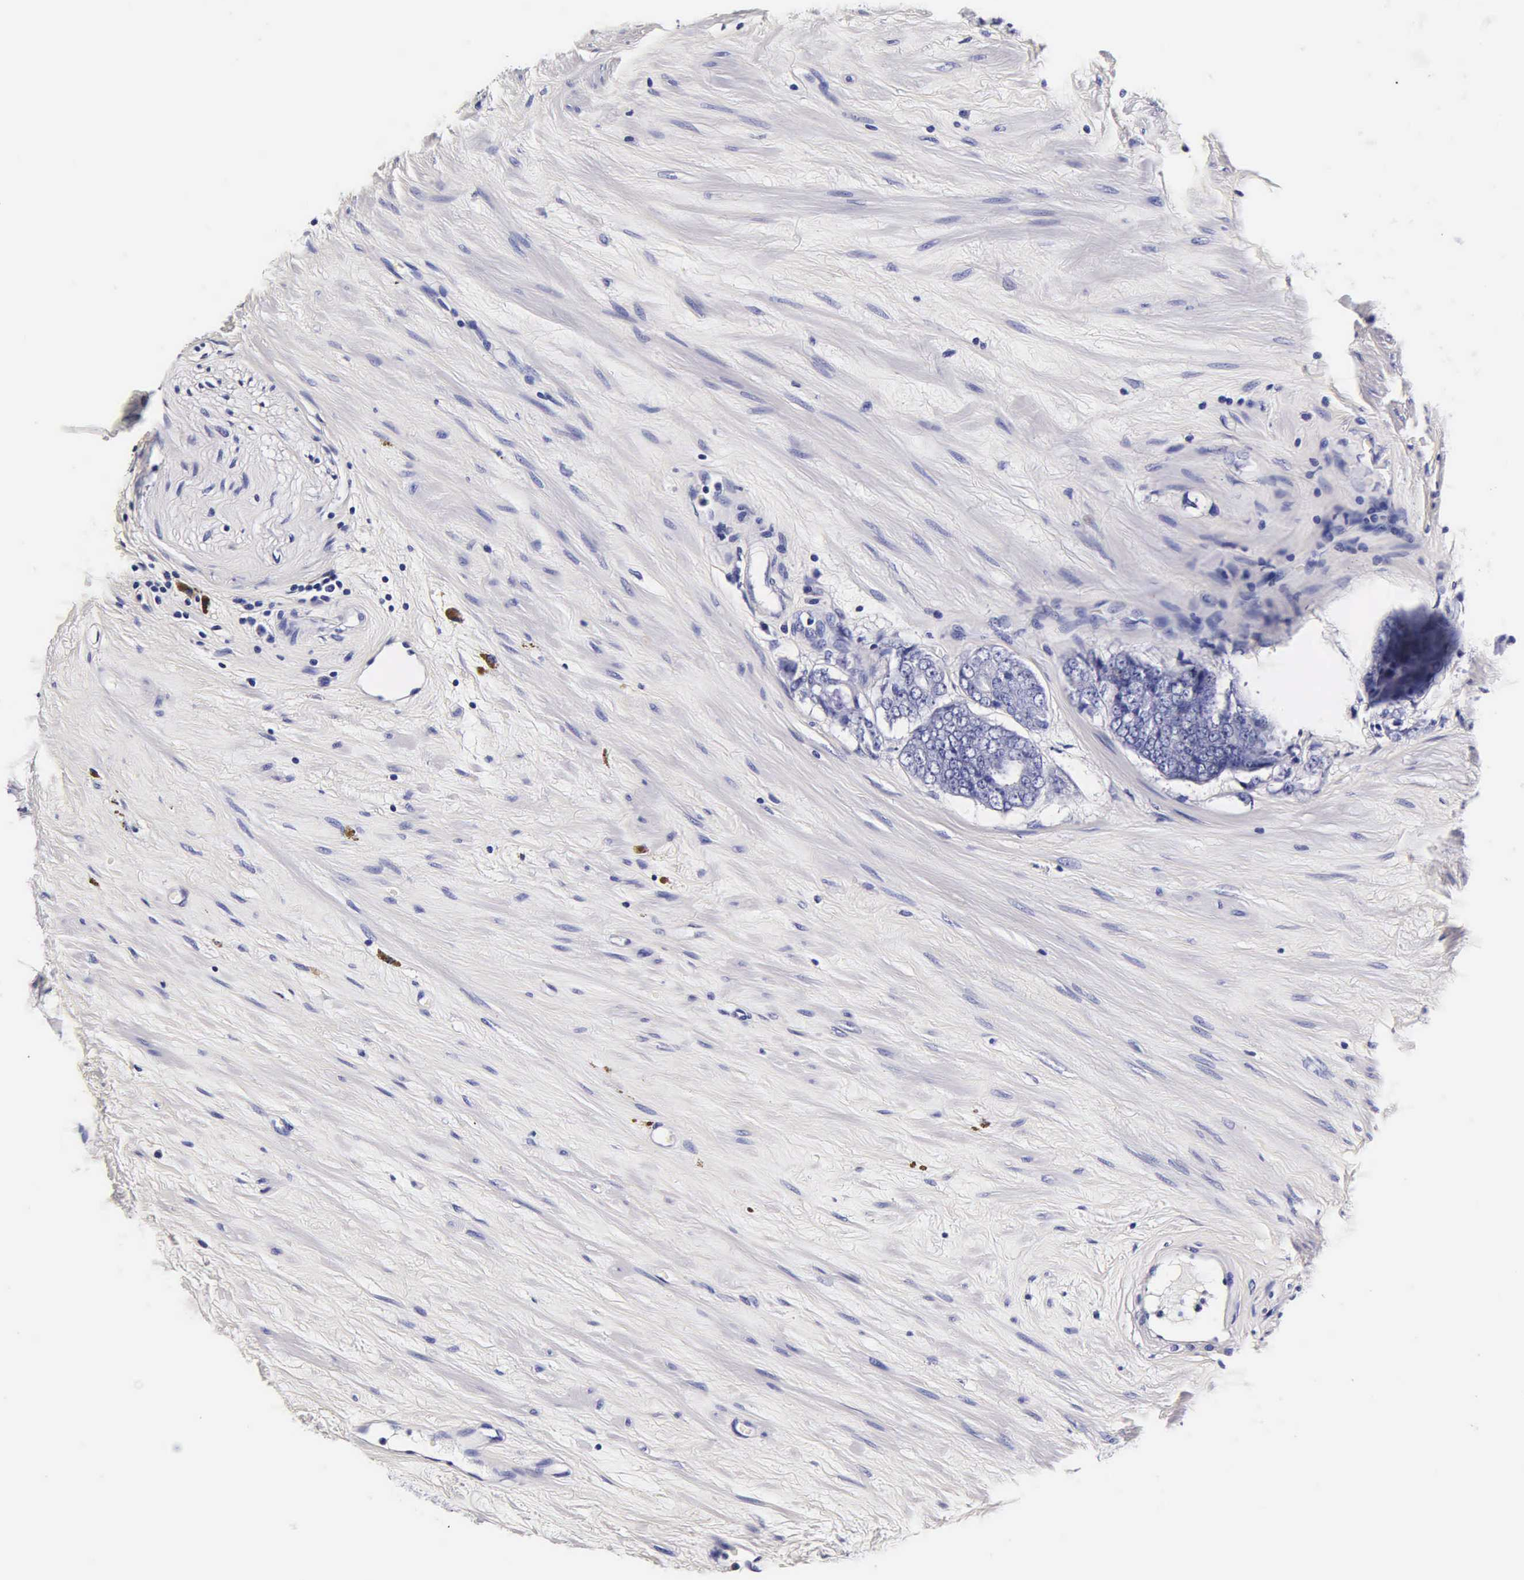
{"staining": {"intensity": "negative", "quantity": "none", "location": "none"}, "tissue": "prostate cancer", "cell_type": "Tumor cells", "image_type": "cancer", "snomed": [{"axis": "morphology", "description": "Adenocarcinoma, Medium grade"}, {"axis": "topography", "description": "Prostate"}], "caption": "Tumor cells are negative for brown protein staining in prostate cancer. (DAB immunohistochemistry, high magnification).", "gene": "IAPP", "patient": {"sex": "male", "age": 79}}